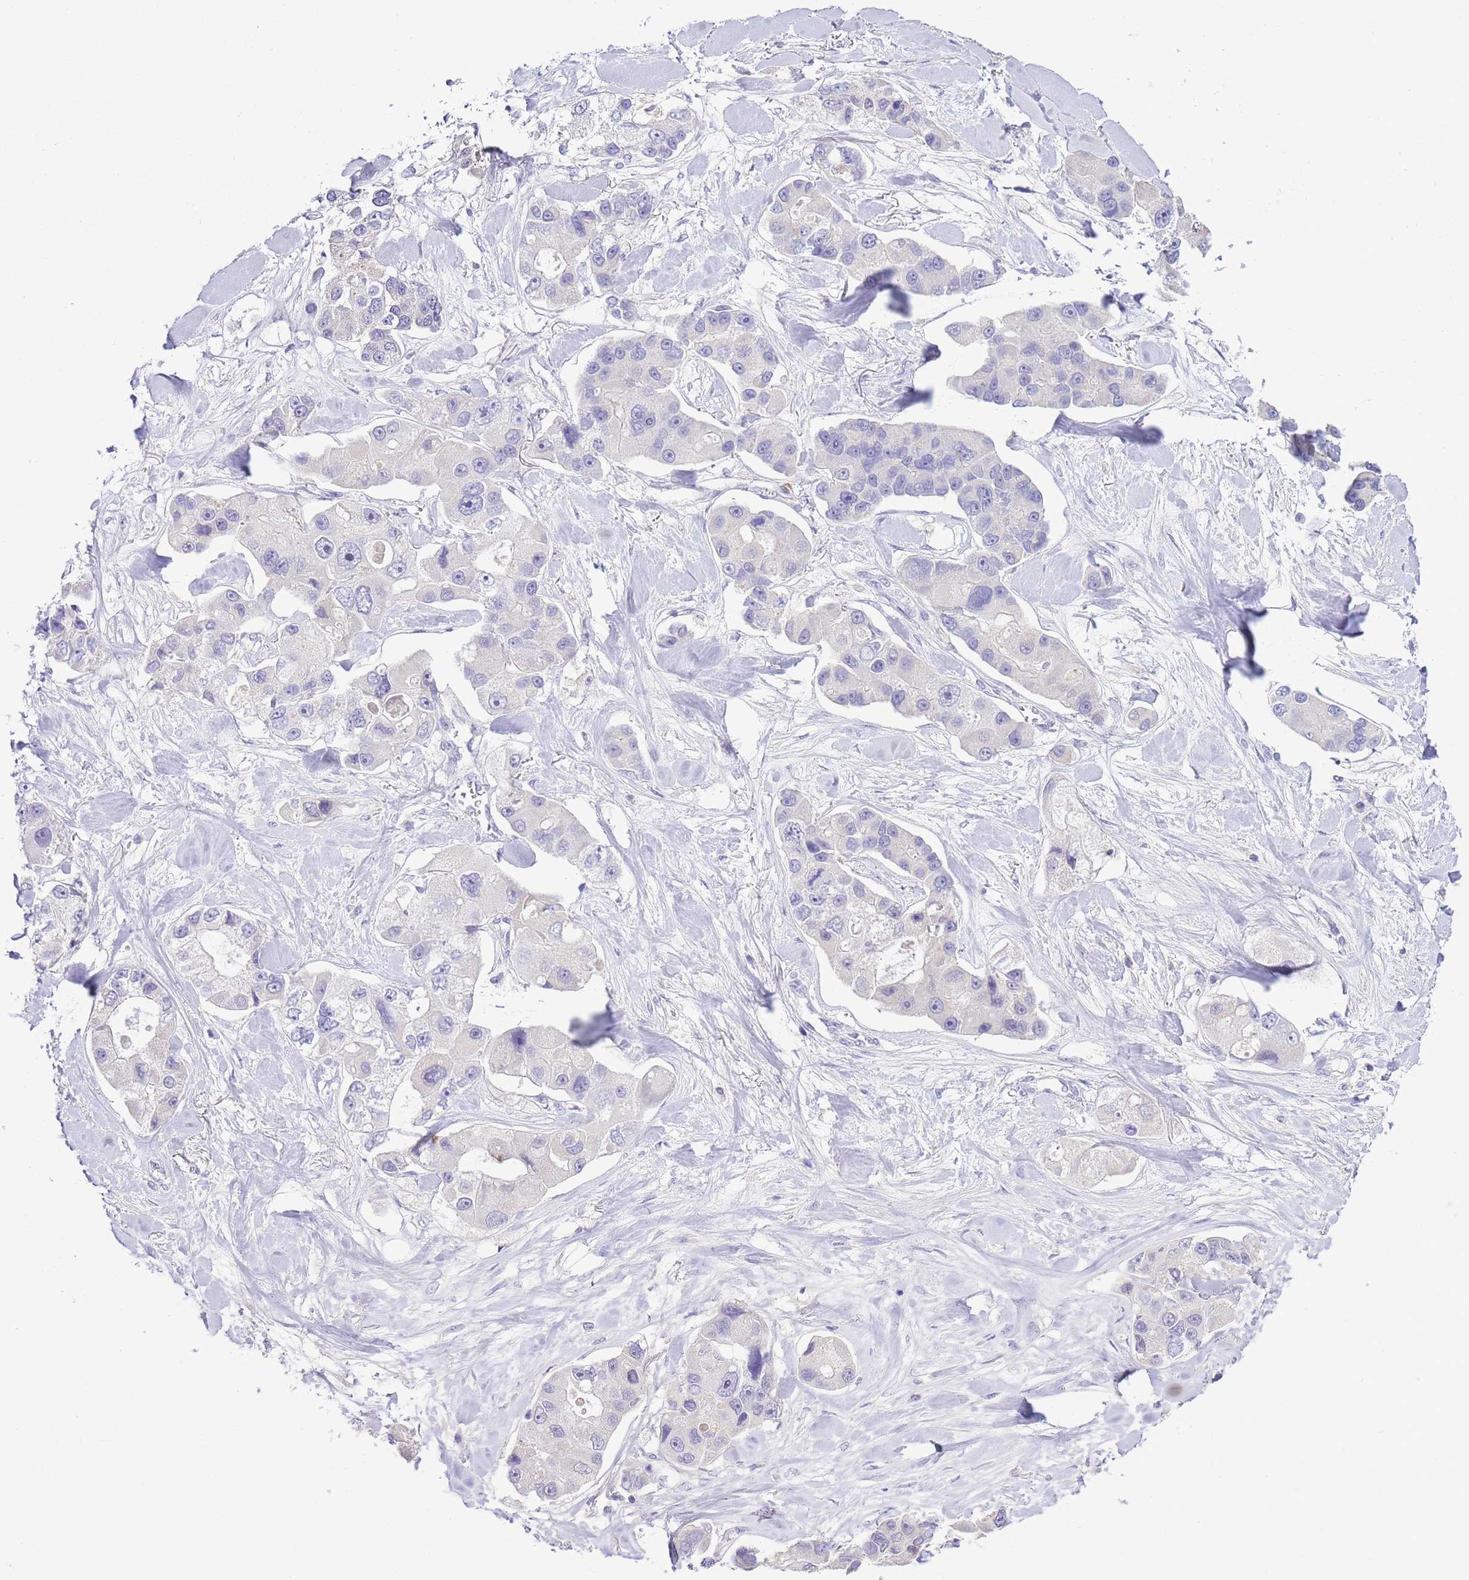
{"staining": {"intensity": "negative", "quantity": "none", "location": "none"}, "tissue": "lung cancer", "cell_type": "Tumor cells", "image_type": "cancer", "snomed": [{"axis": "morphology", "description": "Adenocarcinoma, NOS"}, {"axis": "topography", "description": "Lung"}], "caption": "This is a micrograph of immunohistochemistry (IHC) staining of lung cancer, which shows no staining in tumor cells.", "gene": "IL2RG", "patient": {"sex": "female", "age": 54}}